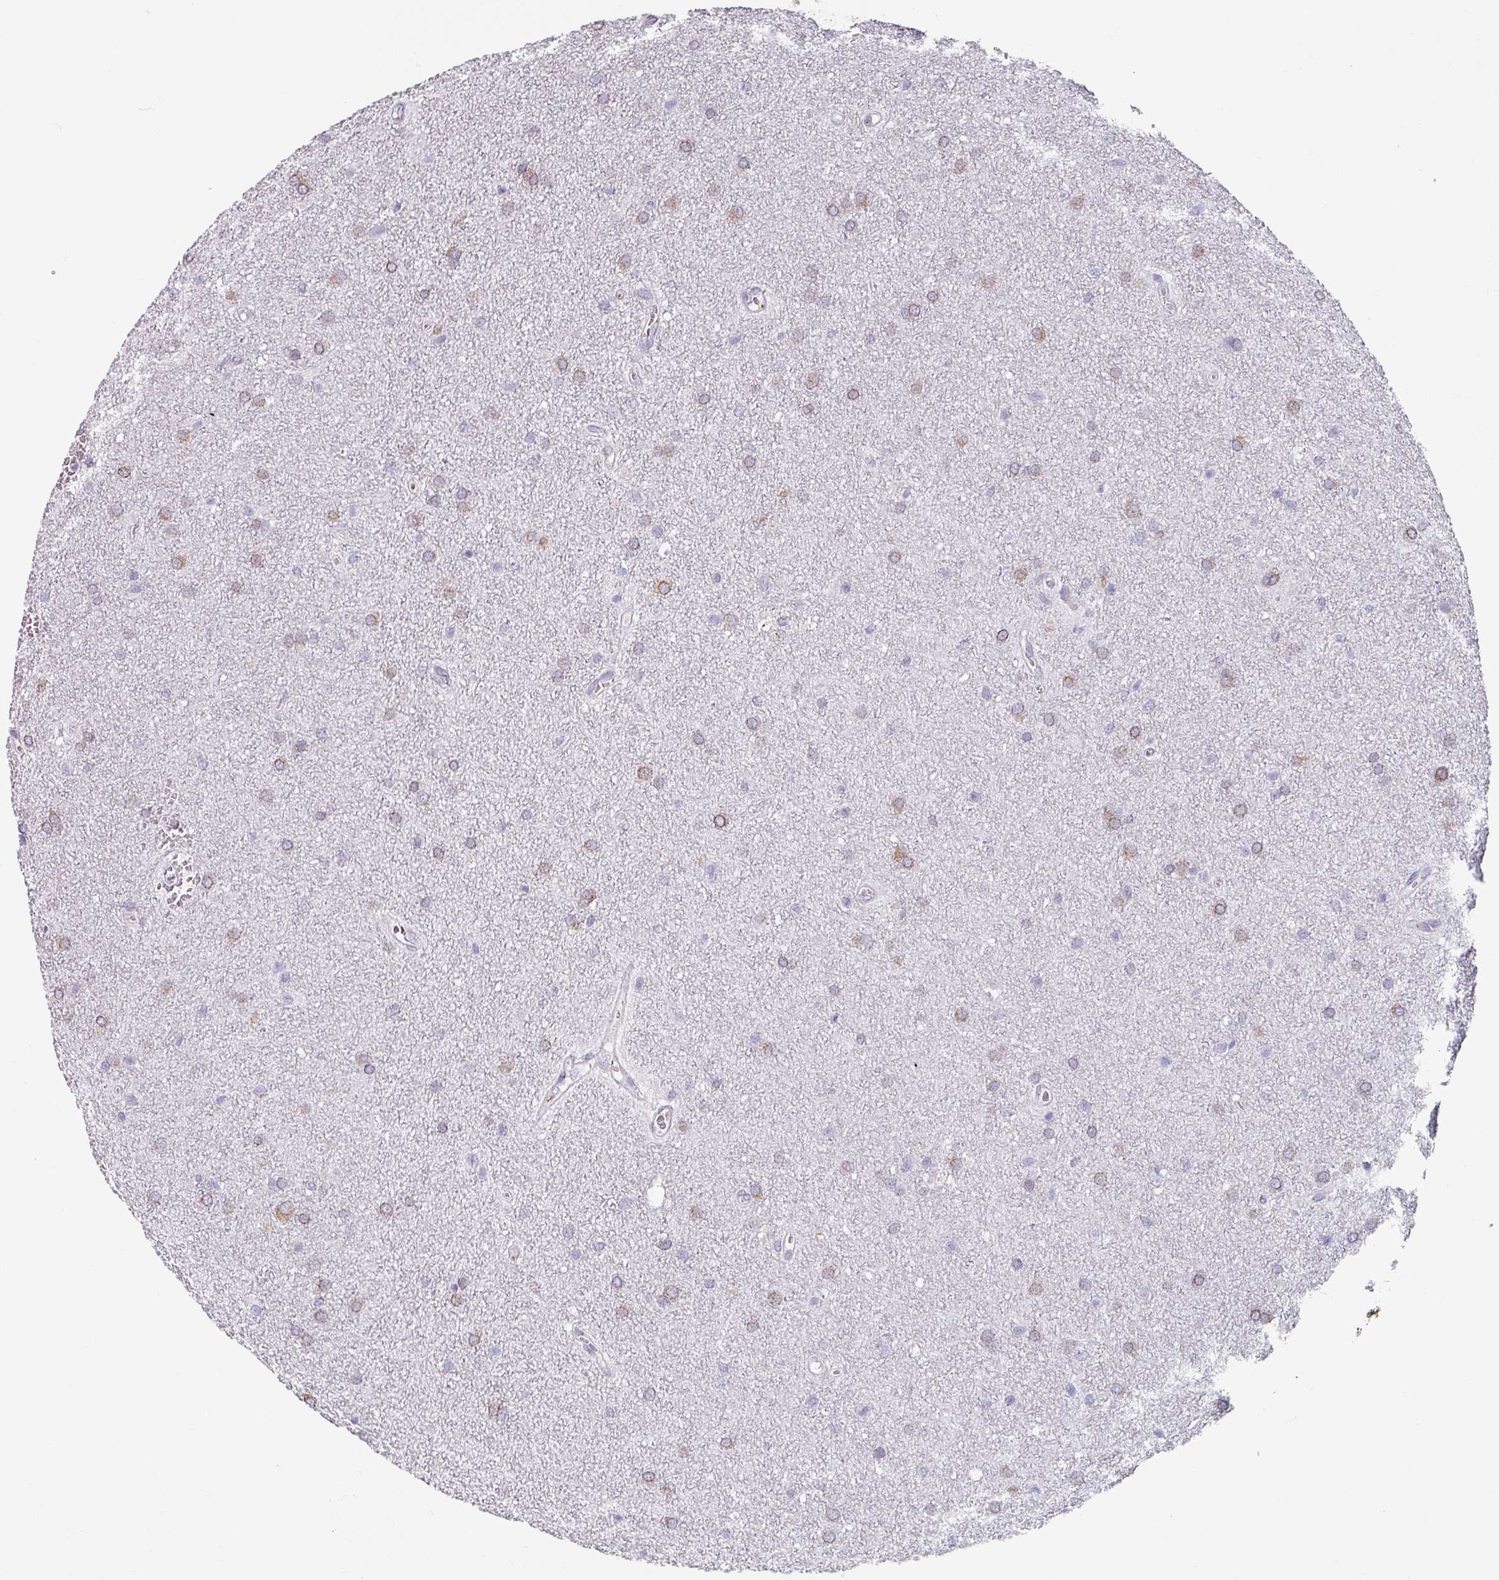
{"staining": {"intensity": "moderate", "quantity": "<25%", "location": "cytoplasmic/membranous"}, "tissue": "glioma", "cell_type": "Tumor cells", "image_type": "cancer", "snomed": [{"axis": "morphology", "description": "Glioma, malignant, Low grade"}, {"axis": "topography", "description": "Cerebellum"}], "caption": "DAB immunohistochemical staining of glioma demonstrates moderate cytoplasmic/membranous protein expression in about <25% of tumor cells.", "gene": "CCDC85B", "patient": {"sex": "female", "age": 5}}